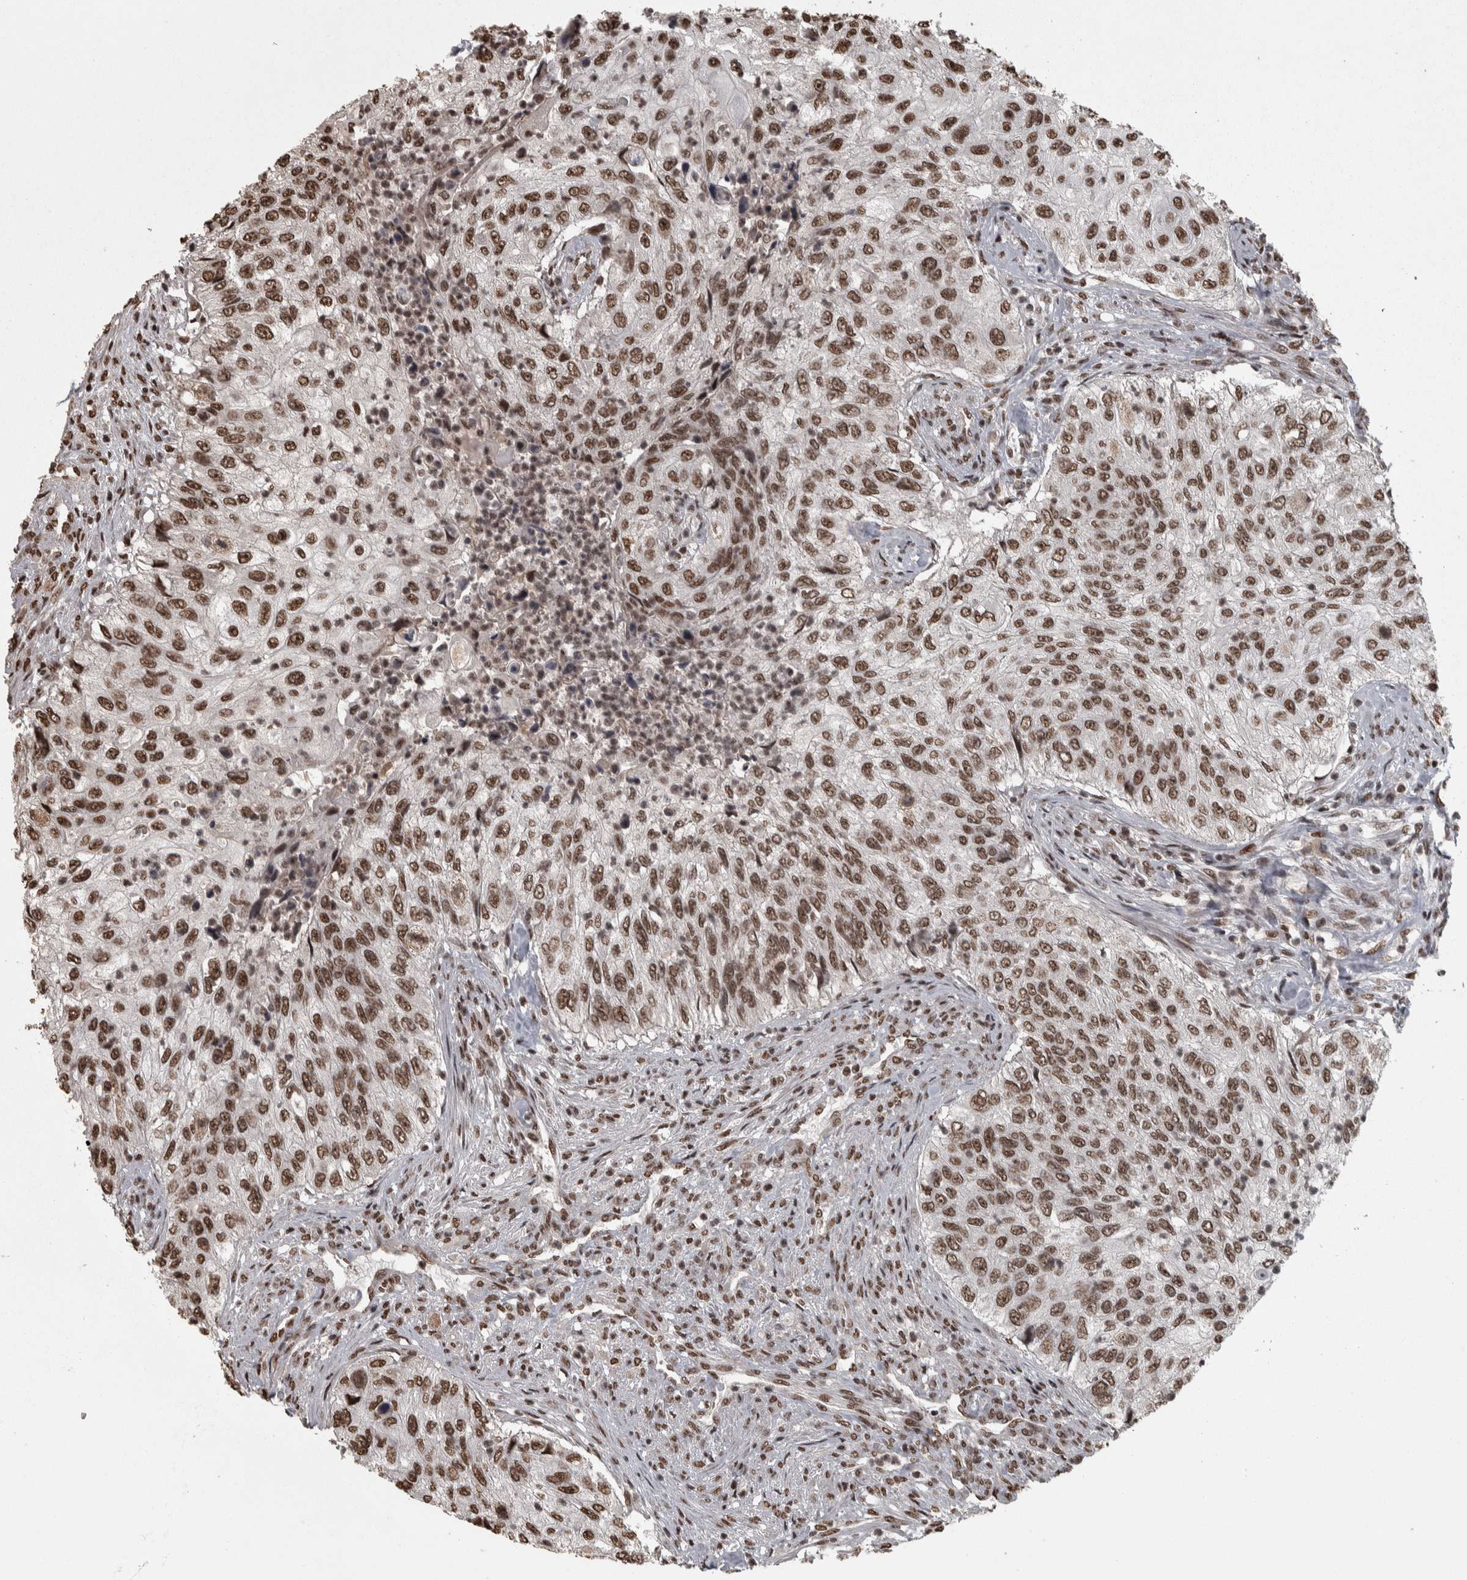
{"staining": {"intensity": "strong", "quantity": ">75%", "location": "nuclear"}, "tissue": "urothelial cancer", "cell_type": "Tumor cells", "image_type": "cancer", "snomed": [{"axis": "morphology", "description": "Urothelial carcinoma, High grade"}, {"axis": "topography", "description": "Urinary bladder"}], "caption": "Immunohistochemical staining of human urothelial carcinoma (high-grade) shows high levels of strong nuclear protein staining in about >75% of tumor cells.", "gene": "ZFHX4", "patient": {"sex": "female", "age": 60}}